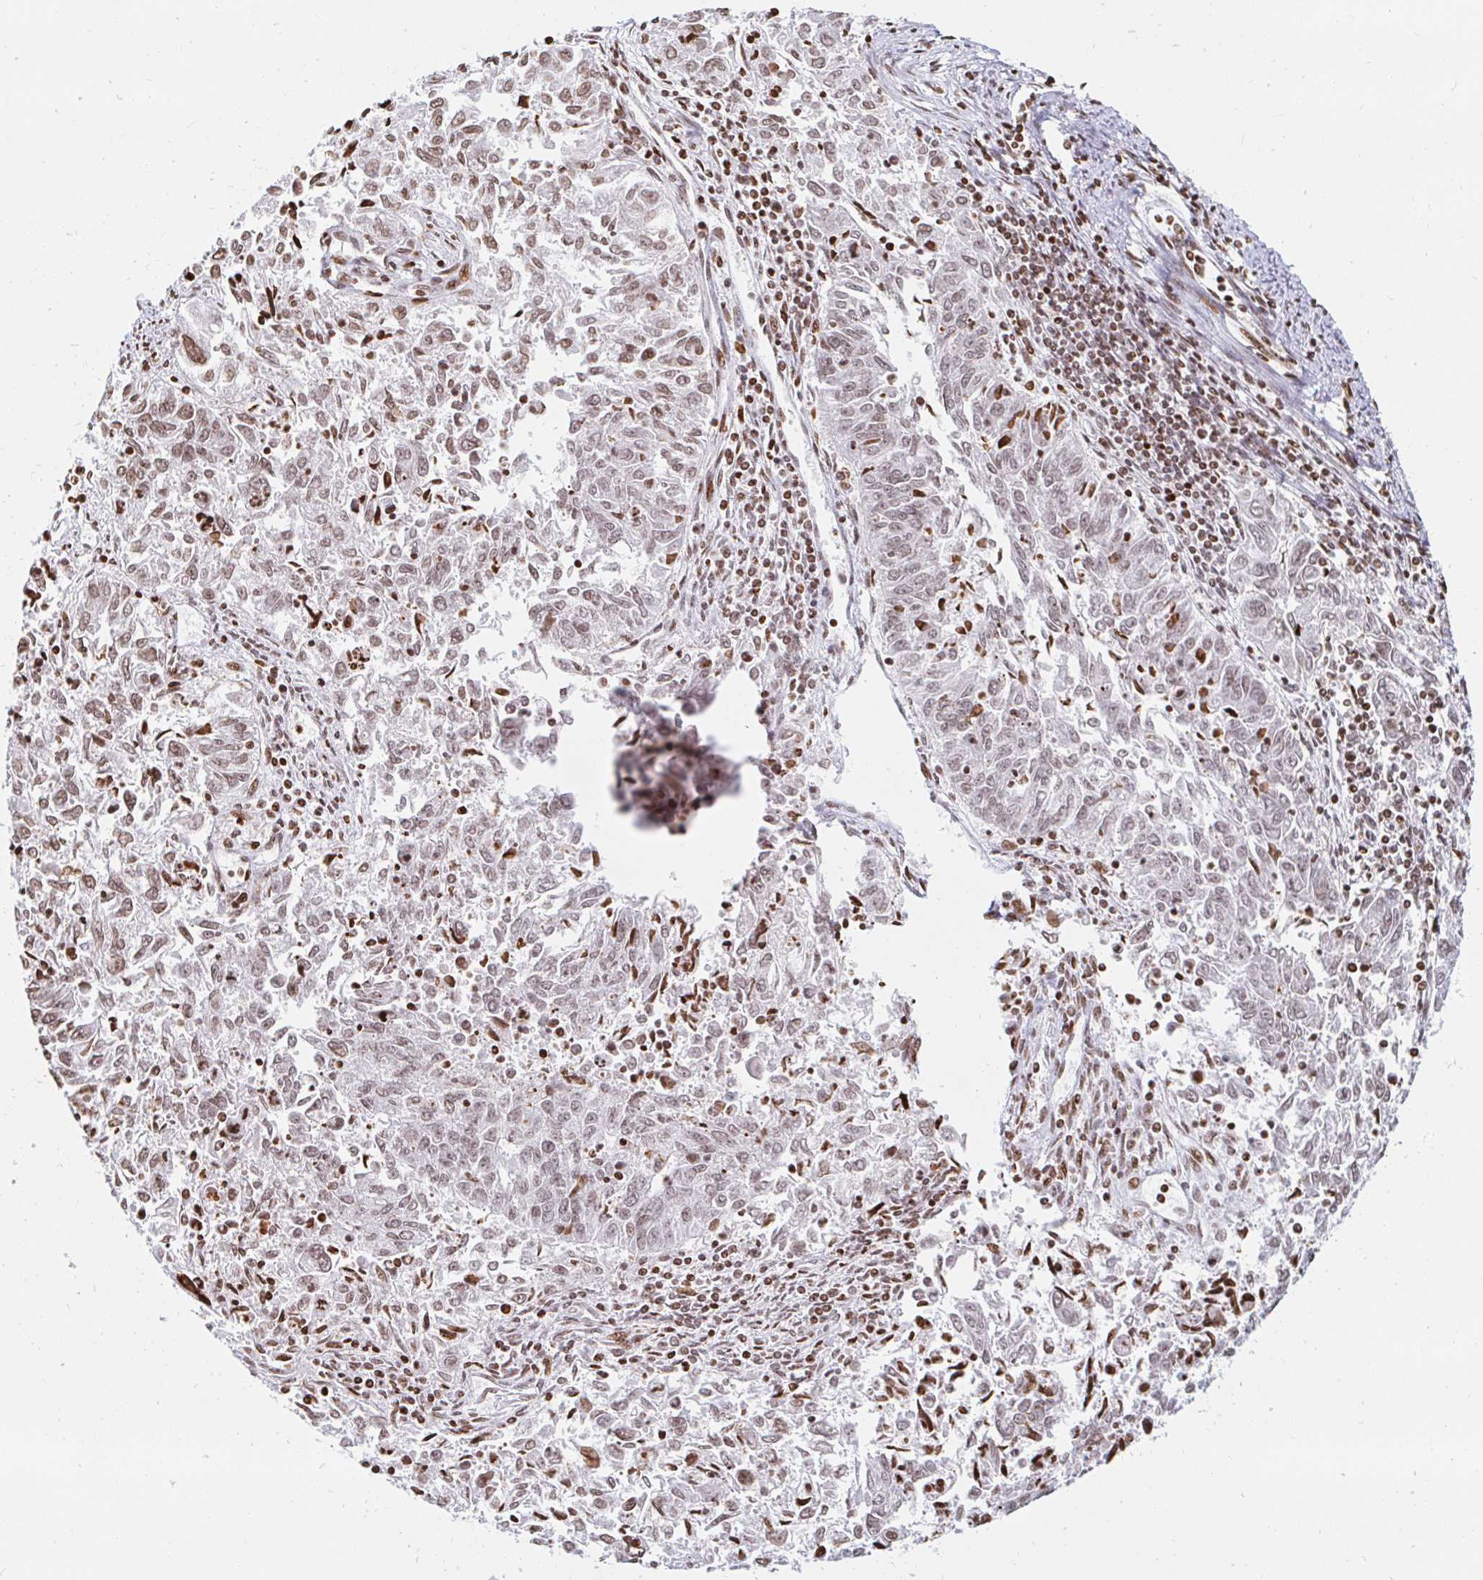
{"staining": {"intensity": "moderate", "quantity": ">75%", "location": "nuclear"}, "tissue": "endometrial cancer", "cell_type": "Tumor cells", "image_type": "cancer", "snomed": [{"axis": "morphology", "description": "Adenocarcinoma, NOS"}, {"axis": "topography", "description": "Endometrium"}], "caption": "IHC photomicrograph of human endometrial adenocarcinoma stained for a protein (brown), which demonstrates medium levels of moderate nuclear staining in about >75% of tumor cells.", "gene": "HOXC10", "patient": {"sex": "female", "age": 42}}